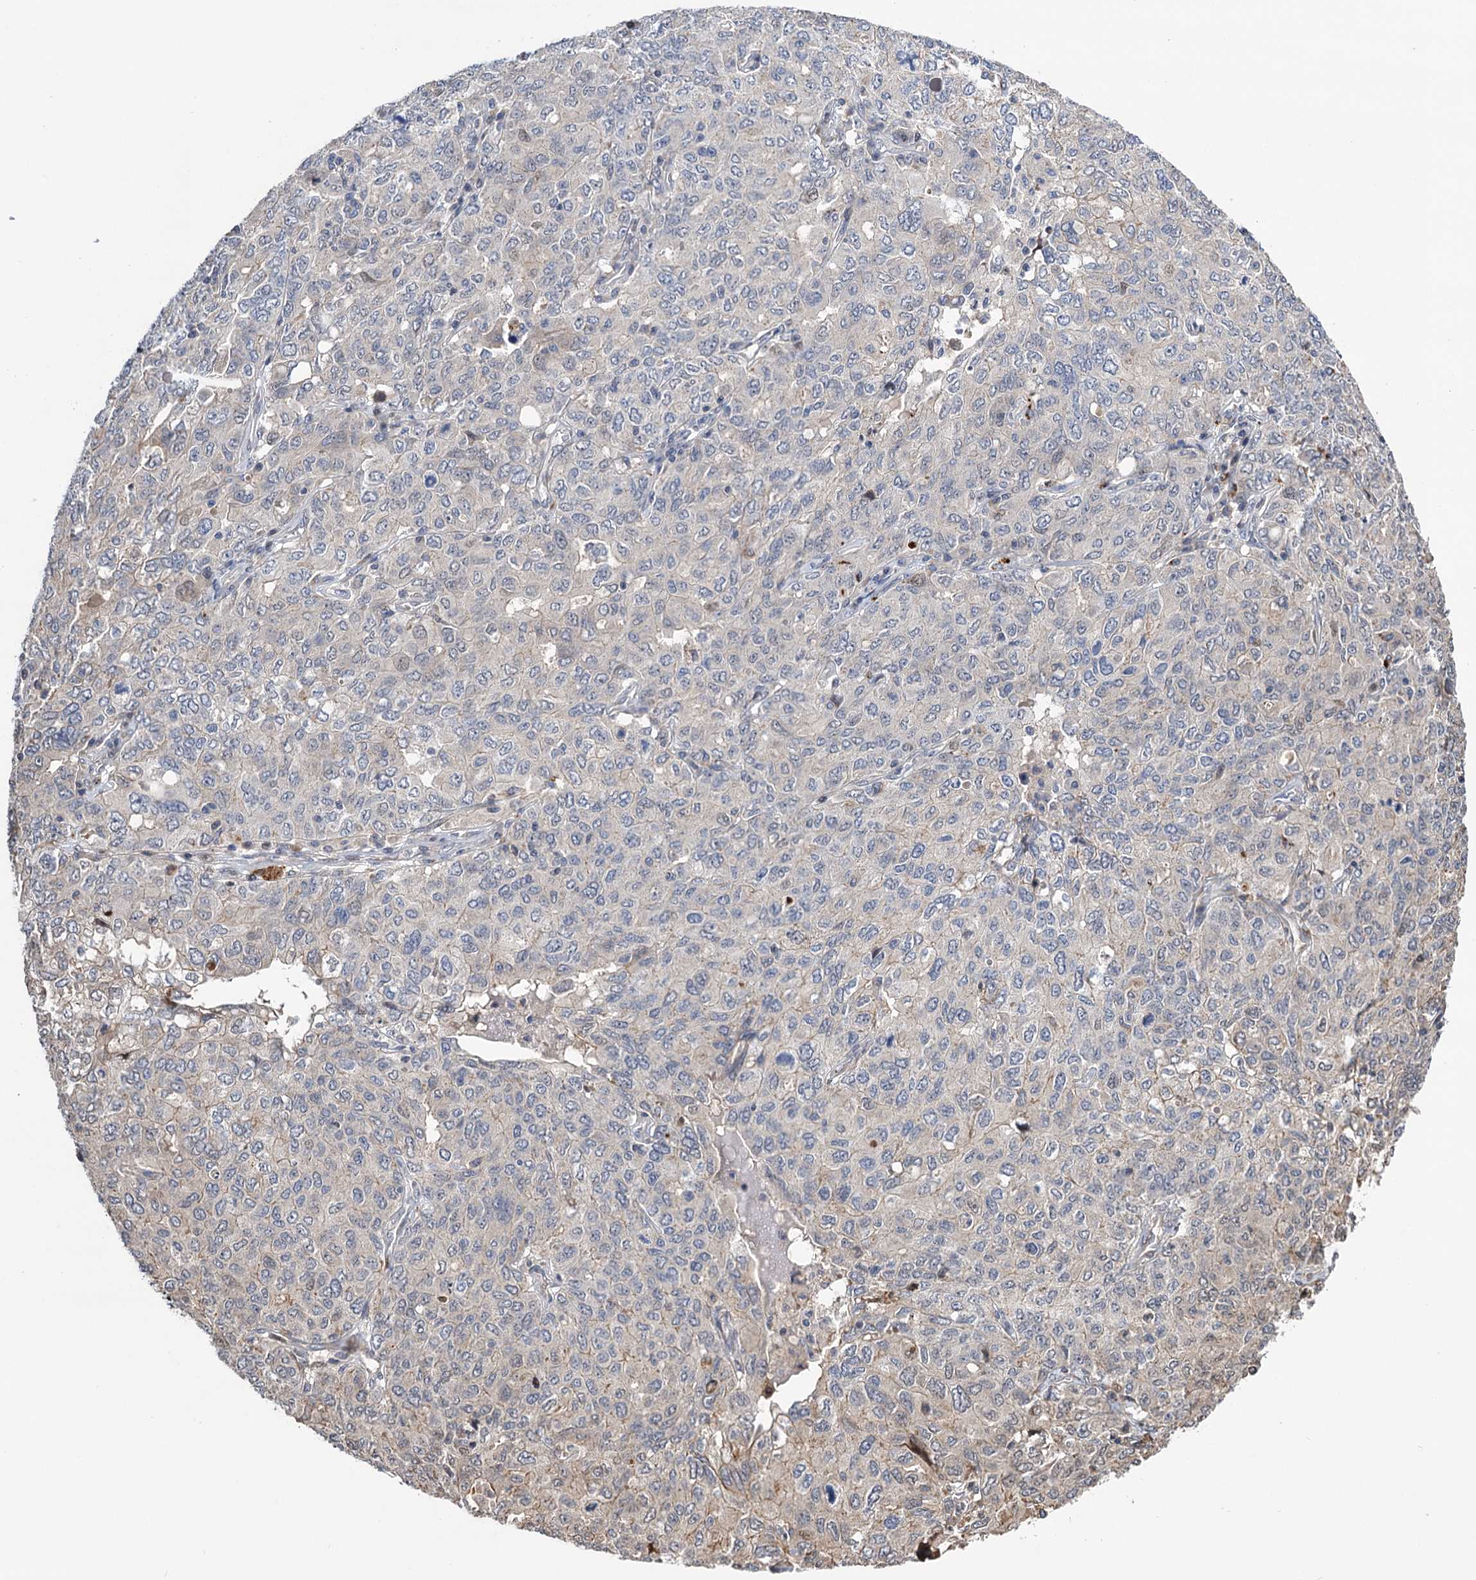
{"staining": {"intensity": "weak", "quantity": "<25%", "location": "cytoplasmic/membranous"}, "tissue": "ovarian cancer", "cell_type": "Tumor cells", "image_type": "cancer", "snomed": [{"axis": "morphology", "description": "Carcinoma, endometroid"}, {"axis": "topography", "description": "Ovary"}], "caption": "Micrograph shows no significant protein staining in tumor cells of endometroid carcinoma (ovarian). Brightfield microscopy of immunohistochemistry (IHC) stained with DAB (brown) and hematoxylin (blue), captured at high magnification.", "gene": "UBR1", "patient": {"sex": "female", "age": 62}}